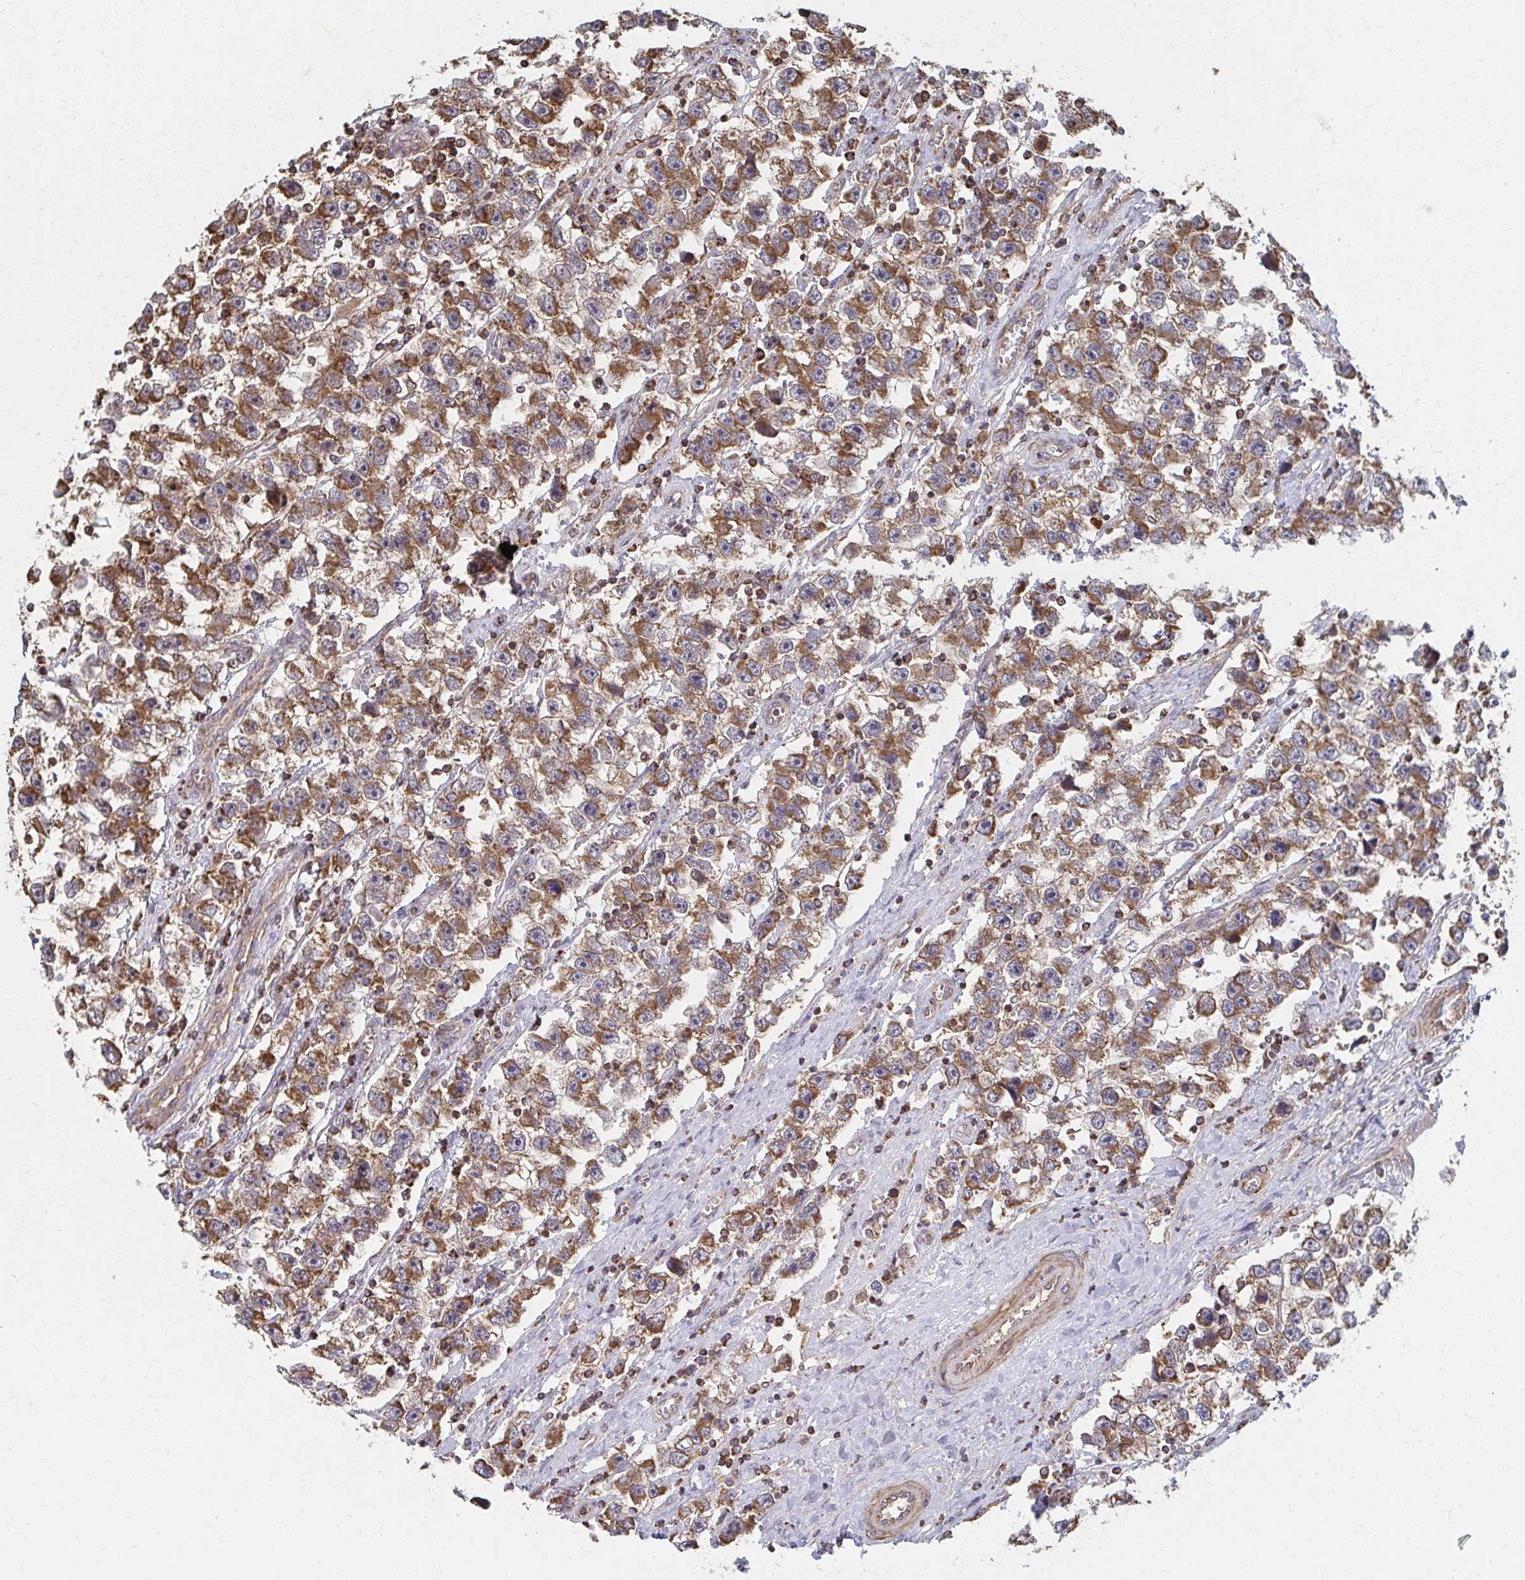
{"staining": {"intensity": "moderate", "quantity": ">75%", "location": "cytoplasmic/membranous"}, "tissue": "testis cancer", "cell_type": "Tumor cells", "image_type": "cancer", "snomed": [{"axis": "morphology", "description": "Seminoma, NOS"}, {"axis": "topography", "description": "Testis"}], "caption": "IHC (DAB) staining of seminoma (testis) shows moderate cytoplasmic/membranous protein staining in approximately >75% of tumor cells.", "gene": "KLHL34", "patient": {"sex": "male", "age": 33}}